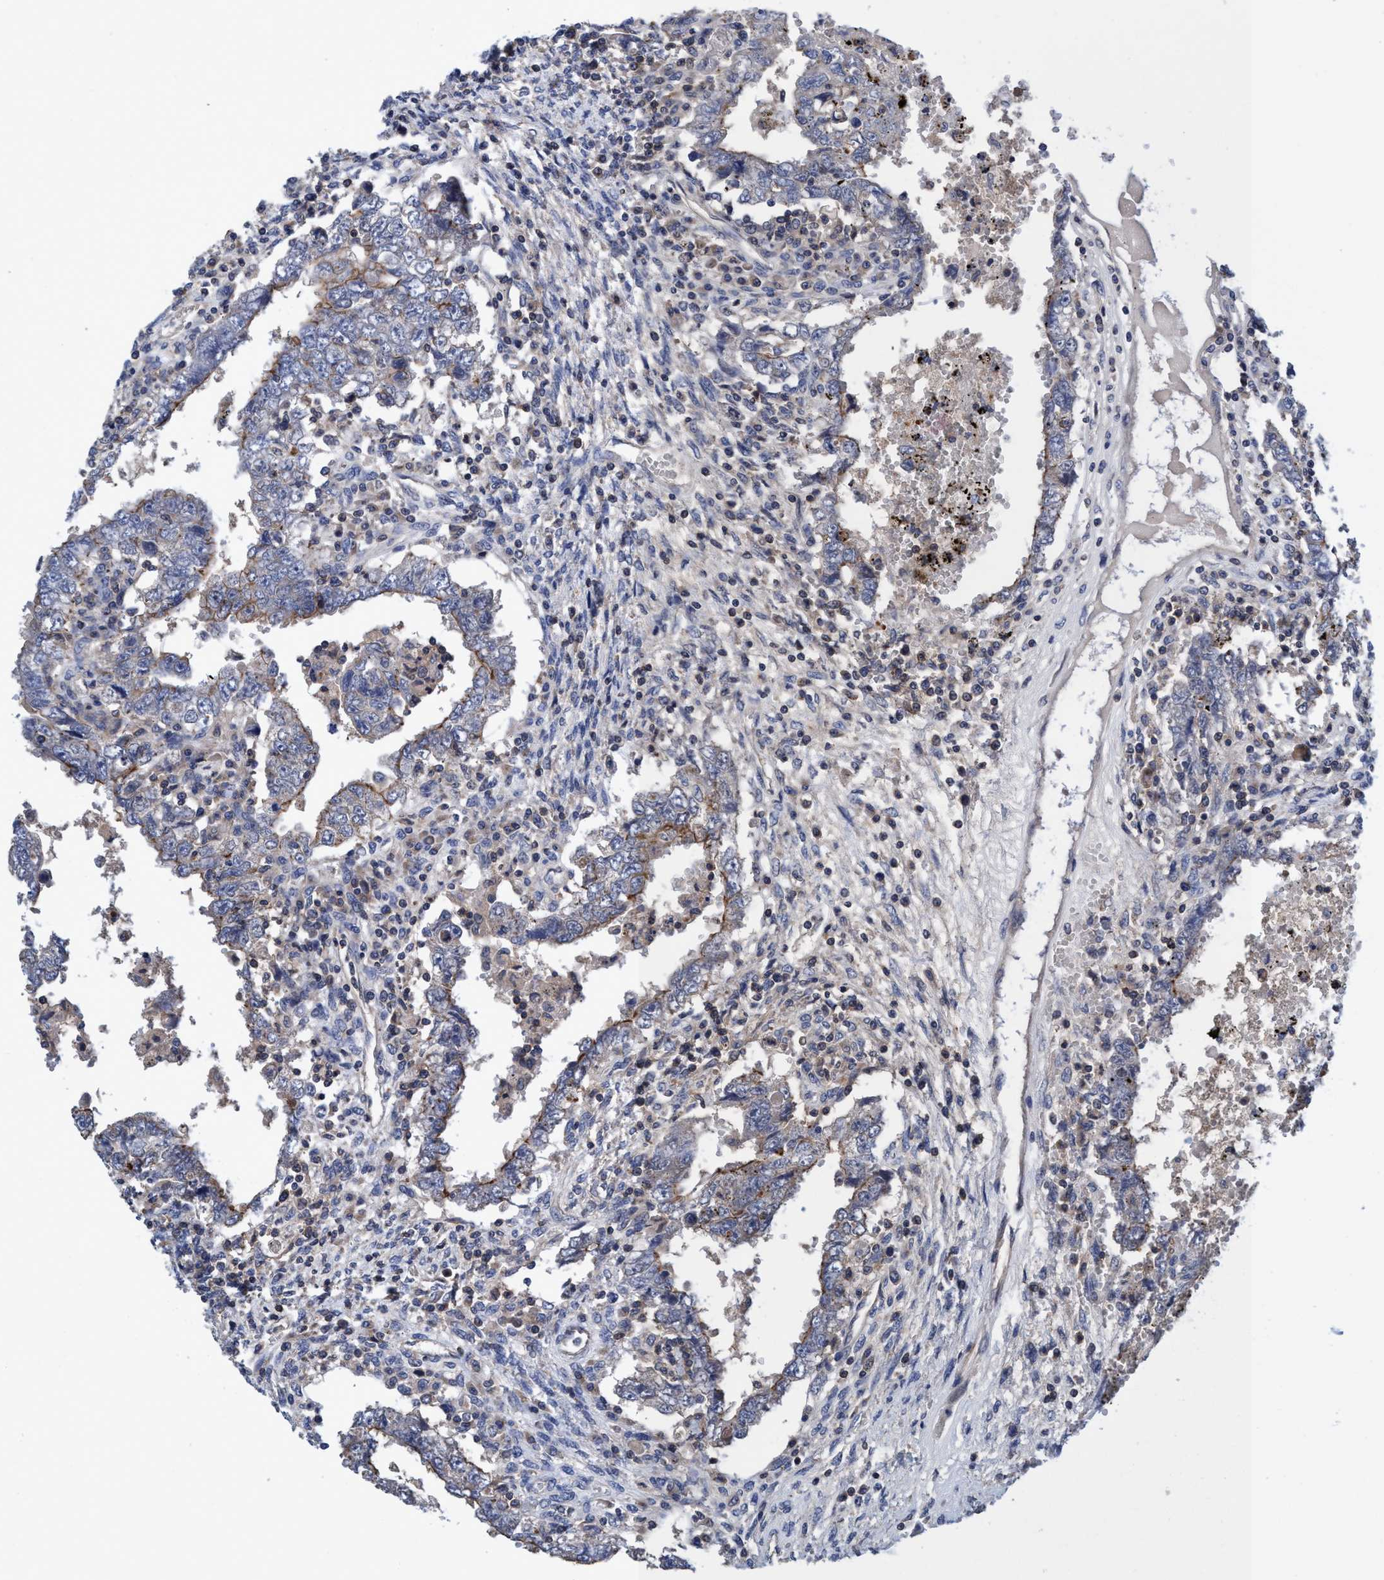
{"staining": {"intensity": "moderate", "quantity": "<25%", "location": "cytoplasmic/membranous"}, "tissue": "testis cancer", "cell_type": "Tumor cells", "image_type": "cancer", "snomed": [{"axis": "morphology", "description": "Carcinoma, Embryonal, NOS"}, {"axis": "topography", "description": "Testis"}], "caption": "Human embryonal carcinoma (testis) stained with a brown dye exhibits moderate cytoplasmic/membranous positive positivity in about <25% of tumor cells.", "gene": "CALCOCO2", "patient": {"sex": "male", "age": 26}}